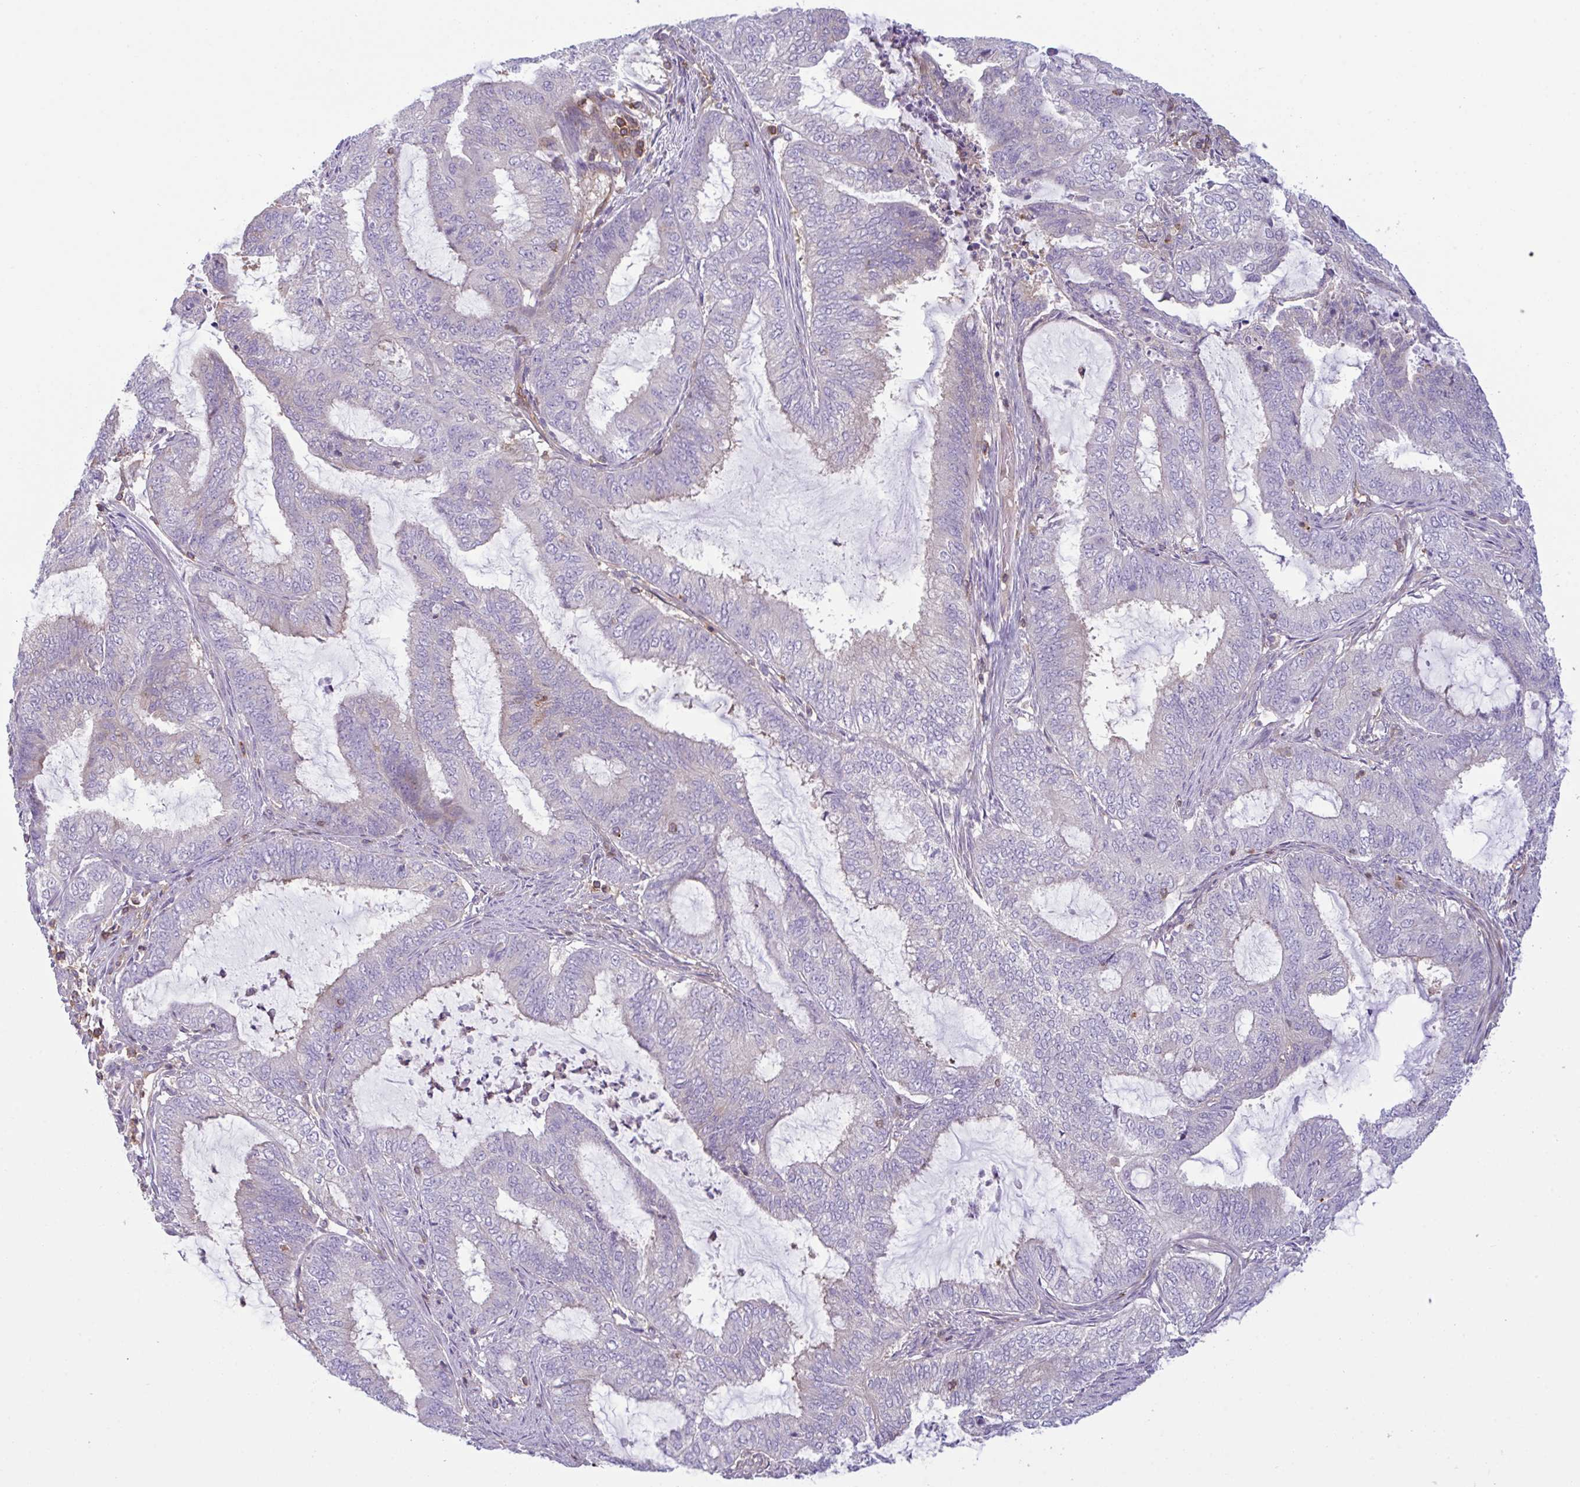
{"staining": {"intensity": "negative", "quantity": "none", "location": "none"}, "tissue": "endometrial cancer", "cell_type": "Tumor cells", "image_type": "cancer", "snomed": [{"axis": "morphology", "description": "Adenocarcinoma, NOS"}, {"axis": "topography", "description": "Endometrium"}], "caption": "IHC image of neoplastic tissue: human endometrial adenocarcinoma stained with DAB (3,3'-diaminobenzidine) exhibits no significant protein positivity in tumor cells. The staining is performed using DAB (3,3'-diaminobenzidine) brown chromogen with nuclei counter-stained in using hematoxylin.", "gene": "TSC22D3", "patient": {"sex": "female", "age": 51}}